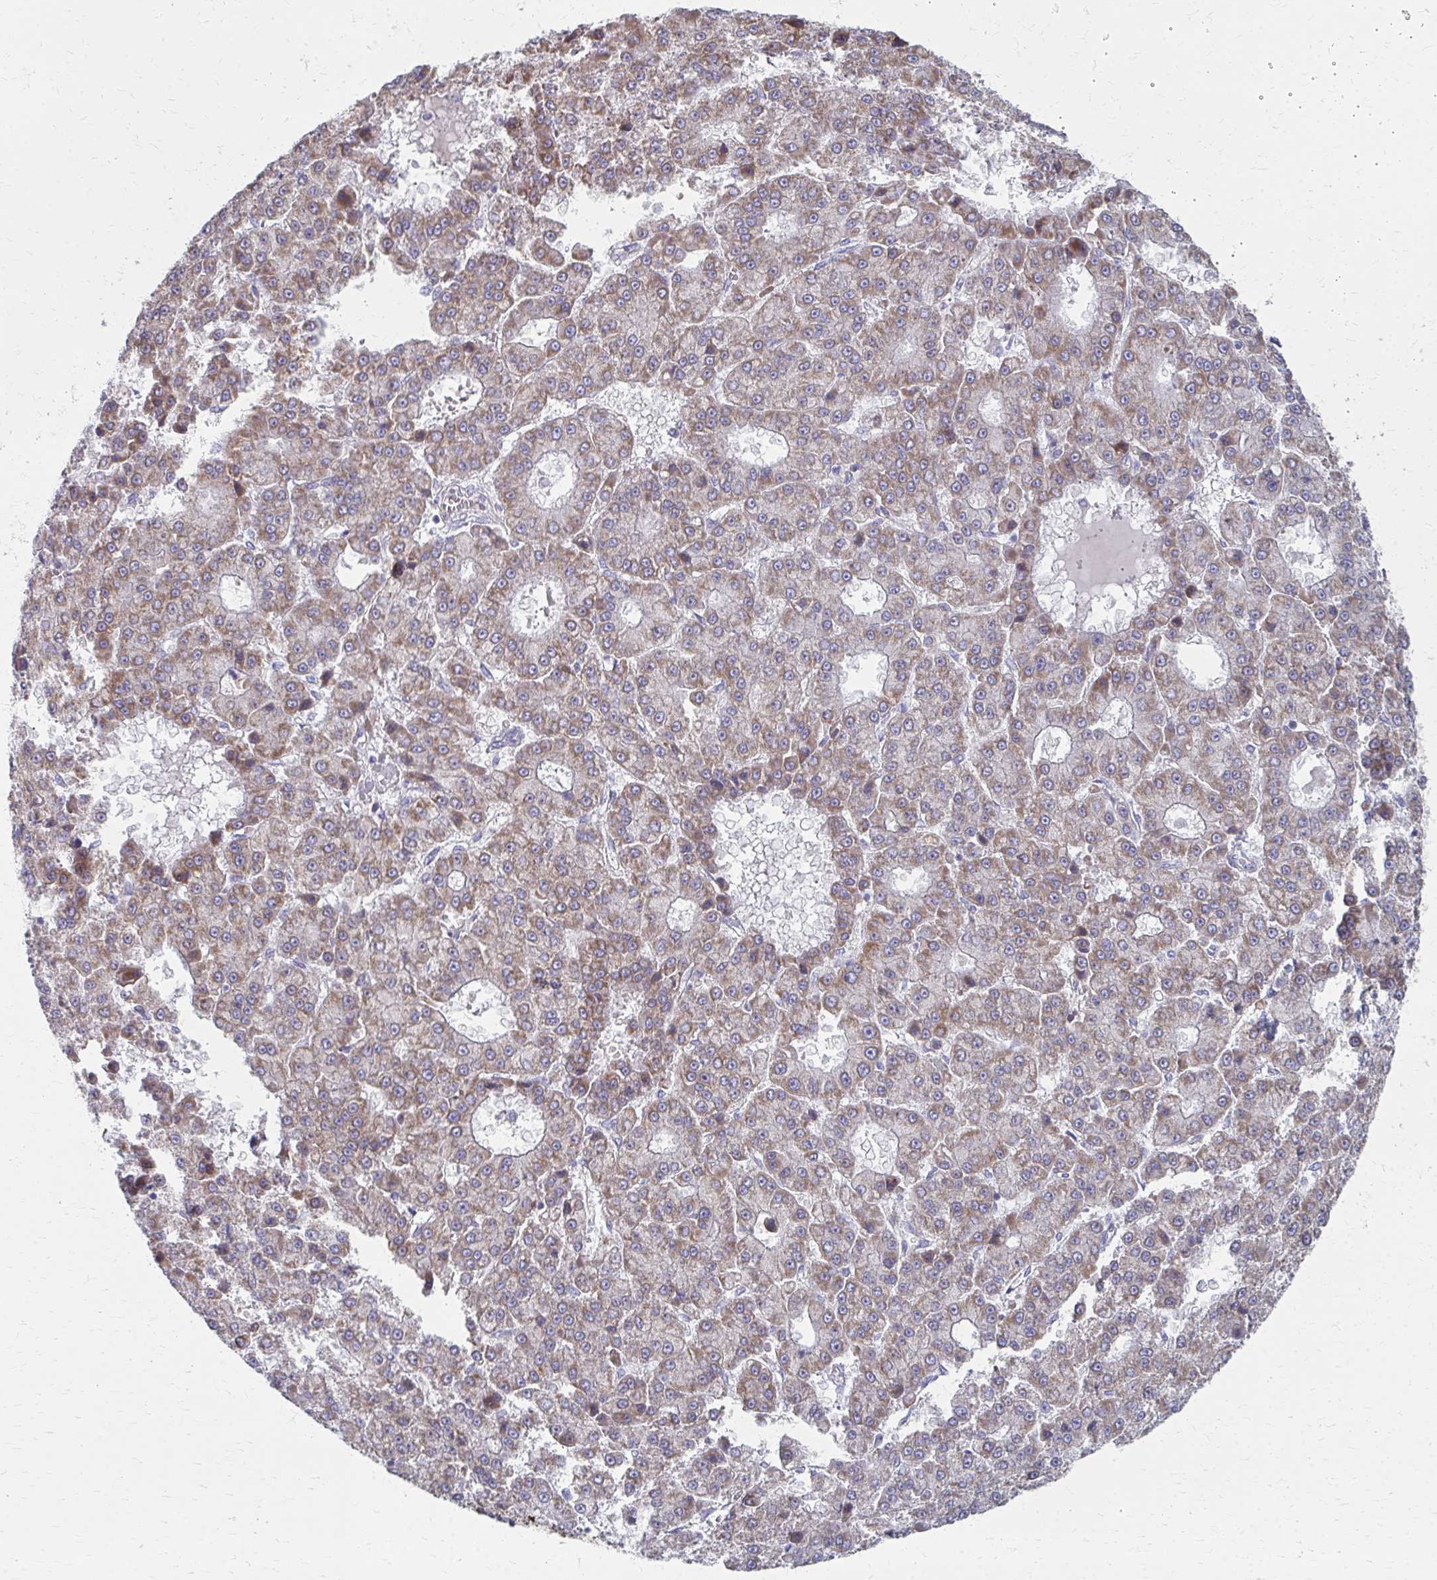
{"staining": {"intensity": "moderate", "quantity": "25%-75%", "location": "cytoplasmic/membranous"}, "tissue": "liver cancer", "cell_type": "Tumor cells", "image_type": "cancer", "snomed": [{"axis": "morphology", "description": "Carcinoma, Hepatocellular, NOS"}, {"axis": "topography", "description": "Liver"}], "caption": "There is medium levels of moderate cytoplasmic/membranous staining in tumor cells of liver hepatocellular carcinoma, as demonstrated by immunohistochemical staining (brown color).", "gene": "FAHD1", "patient": {"sex": "male", "age": 70}}